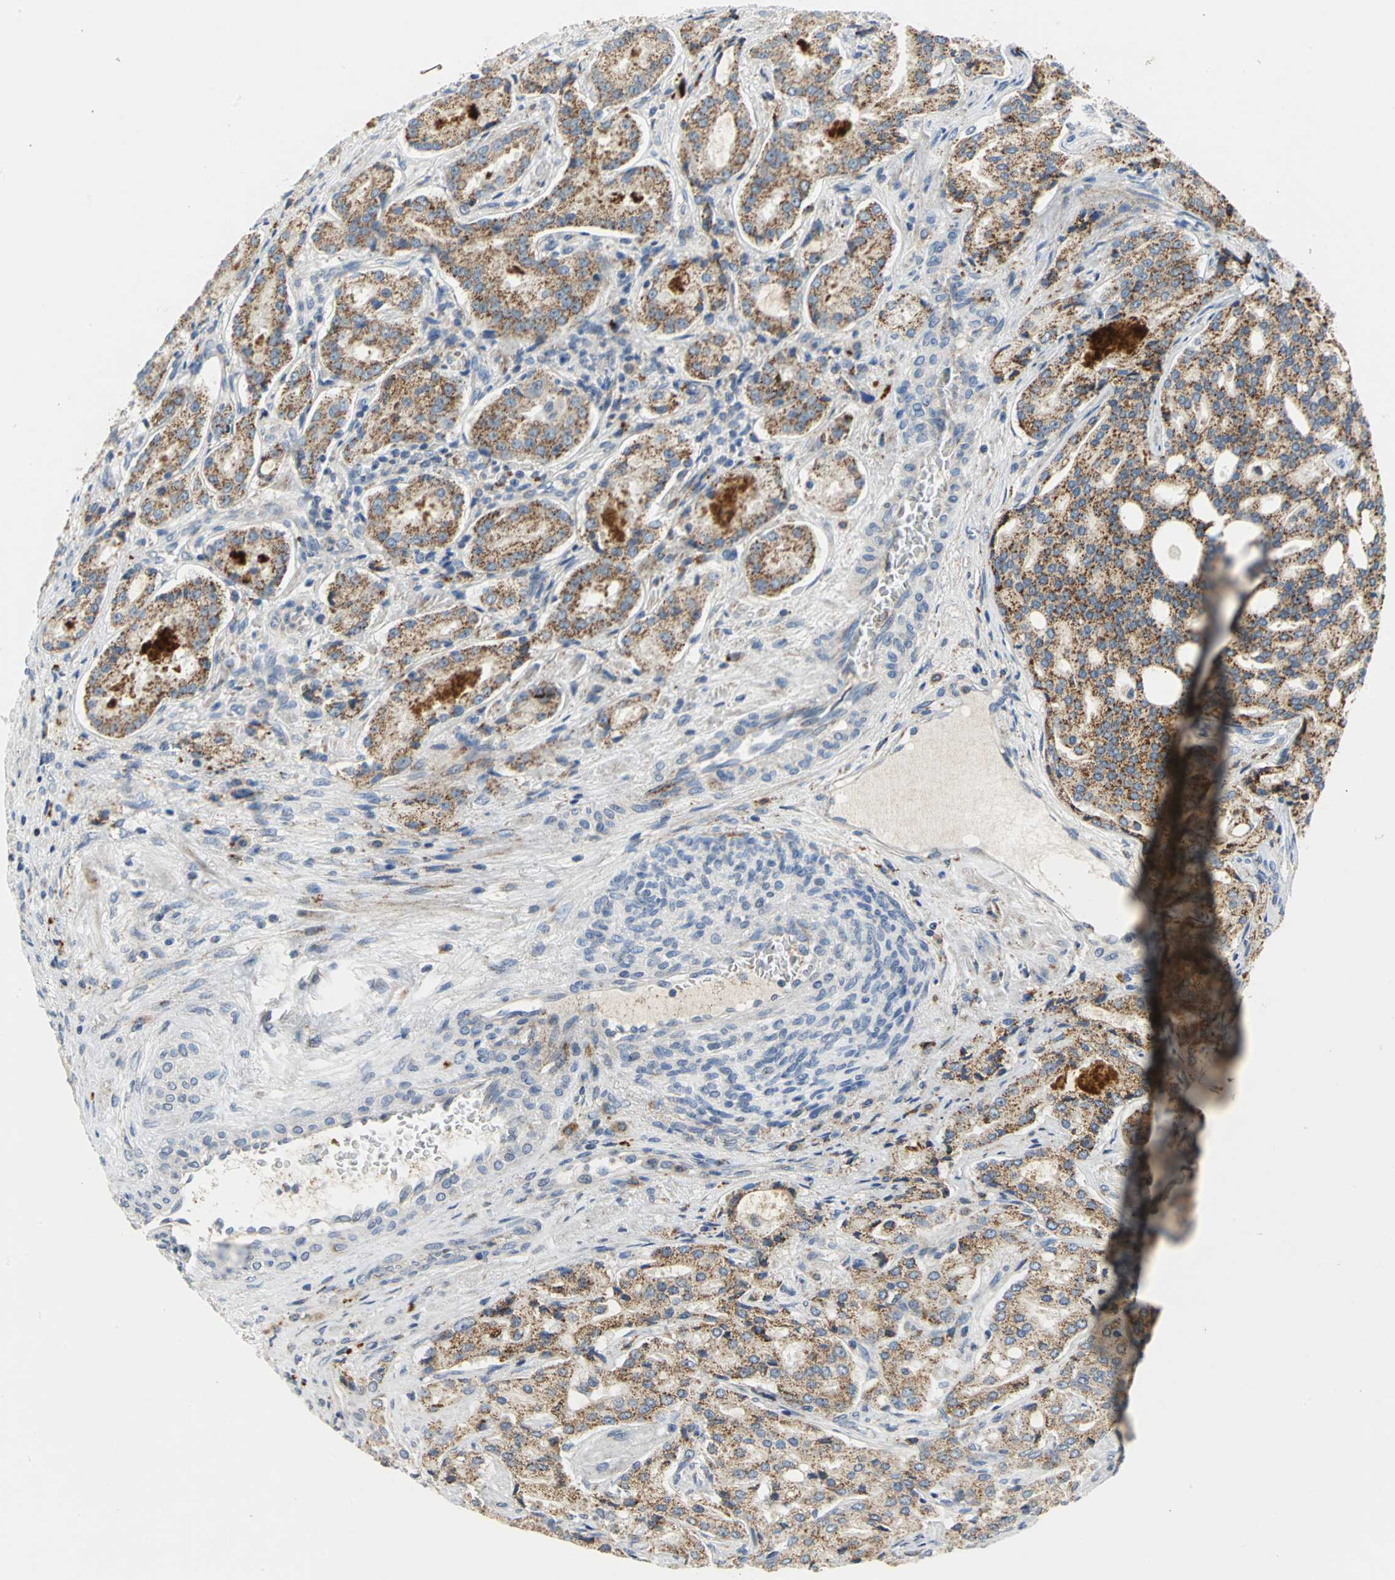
{"staining": {"intensity": "moderate", "quantity": ">75%", "location": "cytoplasmic/membranous"}, "tissue": "prostate cancer", "cell_type": "Tumor cells", "image_type": "cancer", "snomed": [{"axis": "morphology", "description": "Adenocarcinoma, High grade"}, {"axis": "topography", "description": "Prostate"}], "caption": "A photomicrograph of human prostate cancer stained for a protein exhibits moderate cytoplasmic/membranous brown staining in tumor cells.", "gene": "SPPL2B", "patient": {"sex": "male", "age": 72}}